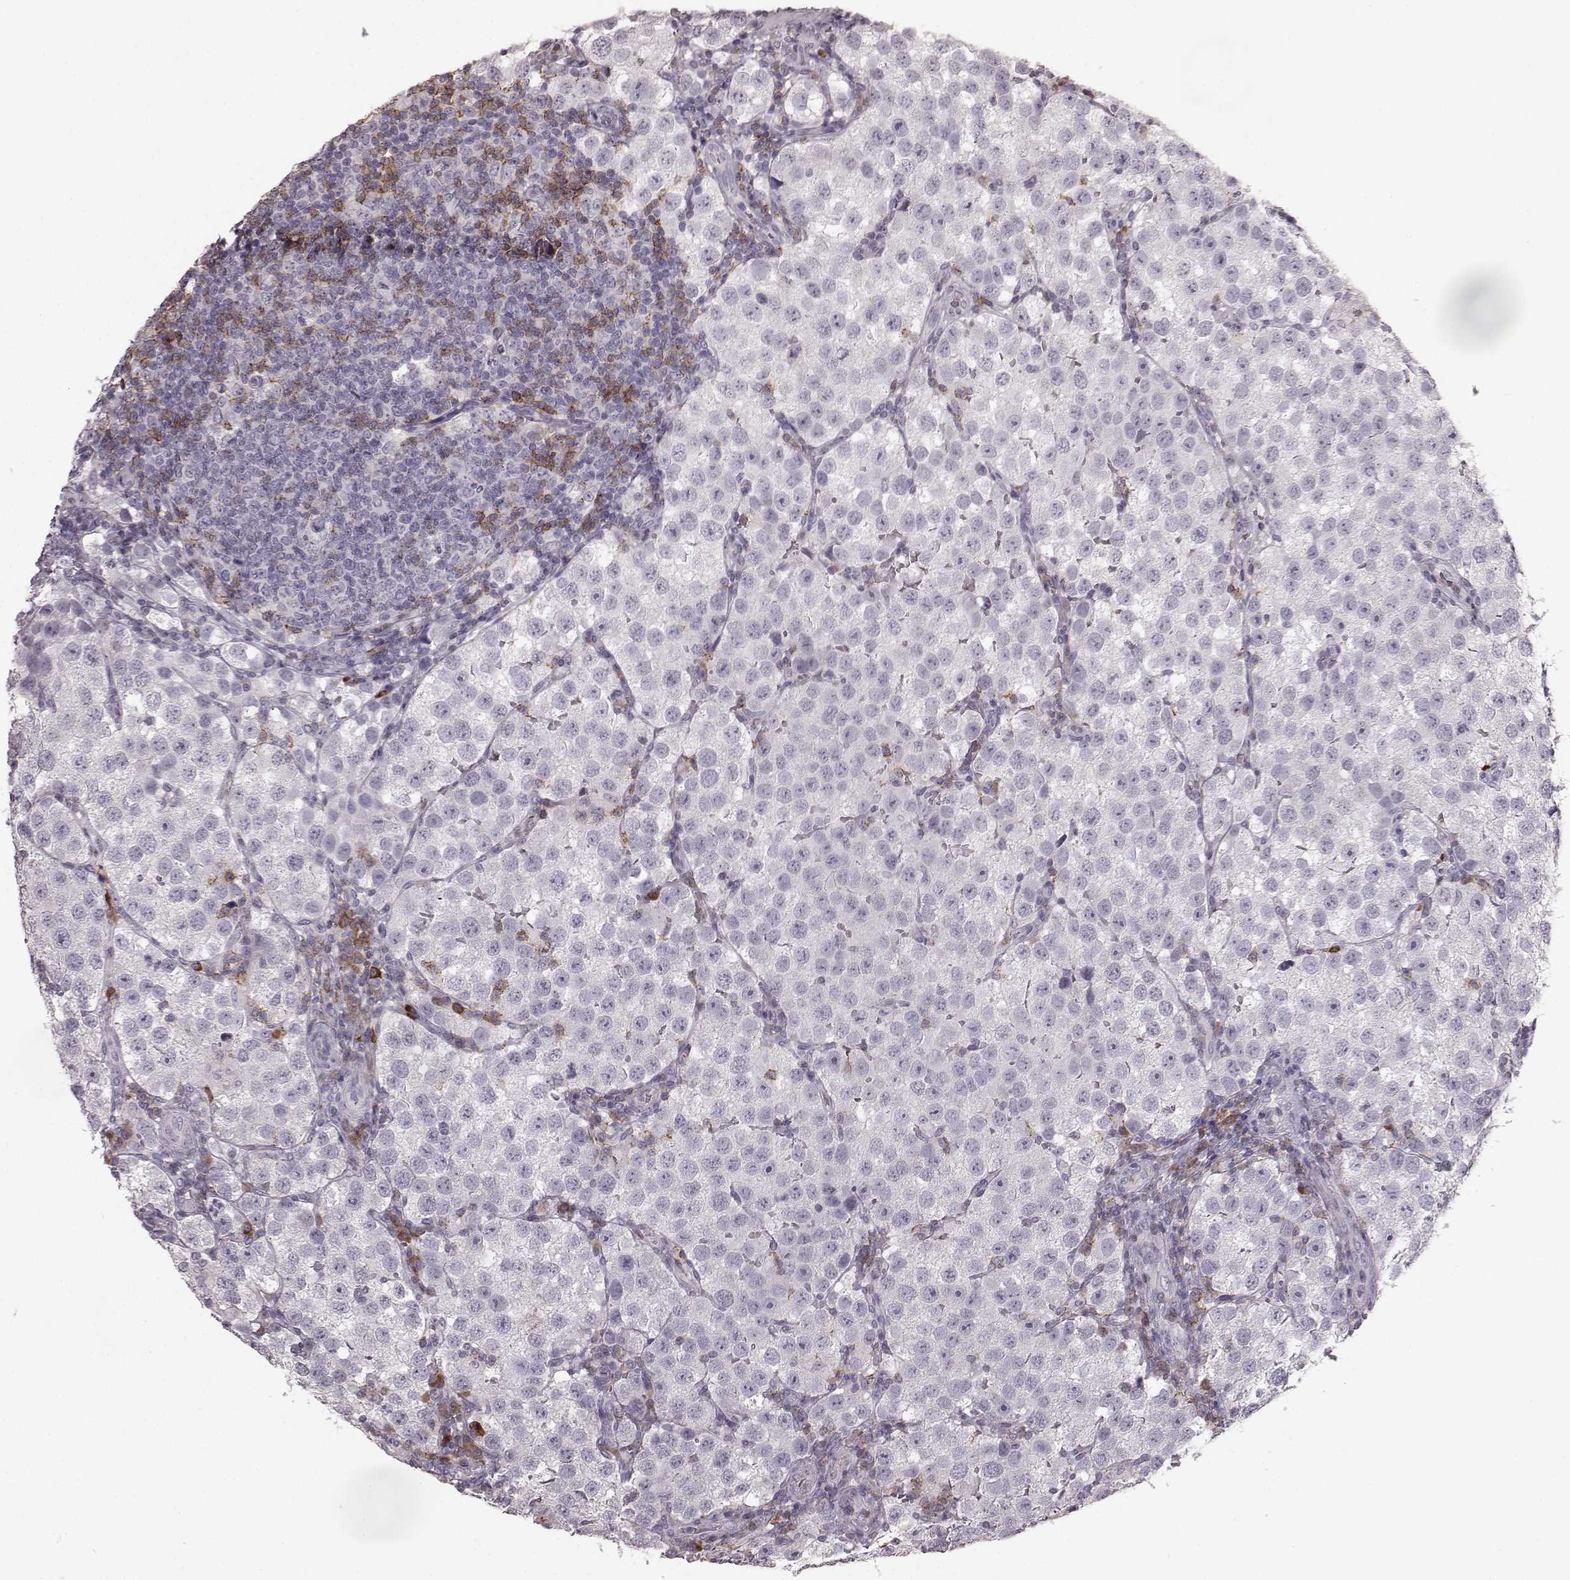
{"staining": {"intensity": "negative", "quantity": "none", "location": "none"}, "tissue": "testis cancer", "cell_type": "Tumor cells", "image_type": "cancer", "snomed": [{"axis": "morphology", "description": "Seminoma, NOS"}, {"axis": "topography", "description": "Testis"}], "caption": "A histopathology image of testis seminoma stained for a protein shows no brown staining in tumor cells.", "gene": "CD28", "patient": {"sex": "male", "age": 37}}